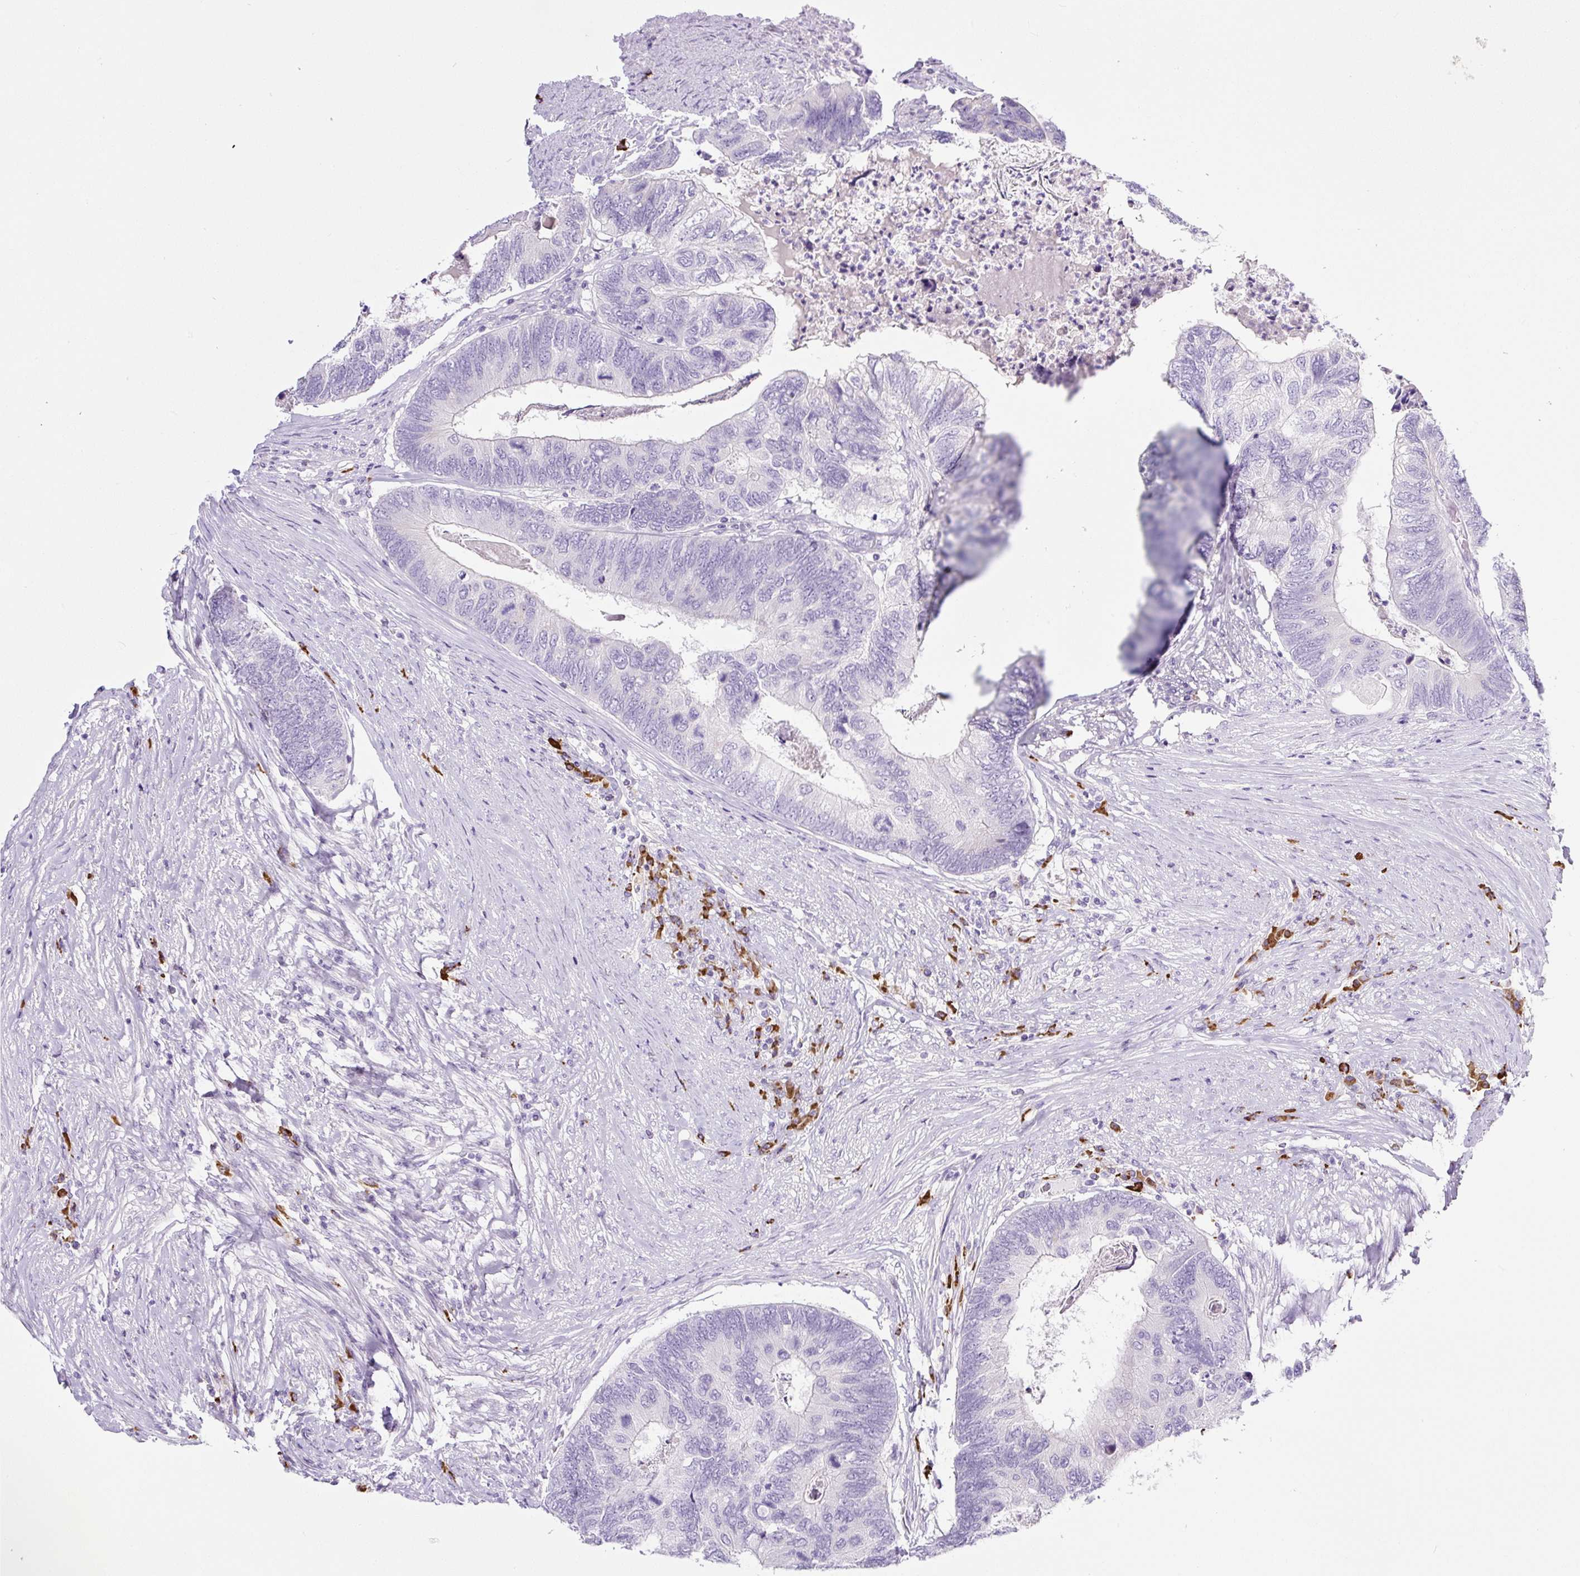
{"staining": {"intensity": "negative", "quantity": "none", "location": "none"}, "tissue": "colorectal cancer", "cell_type": "Tumor cells", "image_type": "cancer", "snomed": [{"axis": "morphology", "description": "Adenocarcinoma, NOS"}, {"axis": "topography", "description": "Colon"}], "caption": "Immunohistochemical staining of human colorectal cancer (adenocarcinoma) displays no significant expression in tumor cells.", "gene": "RNF212B", "patient": {"sex": "female", "age": 67}}